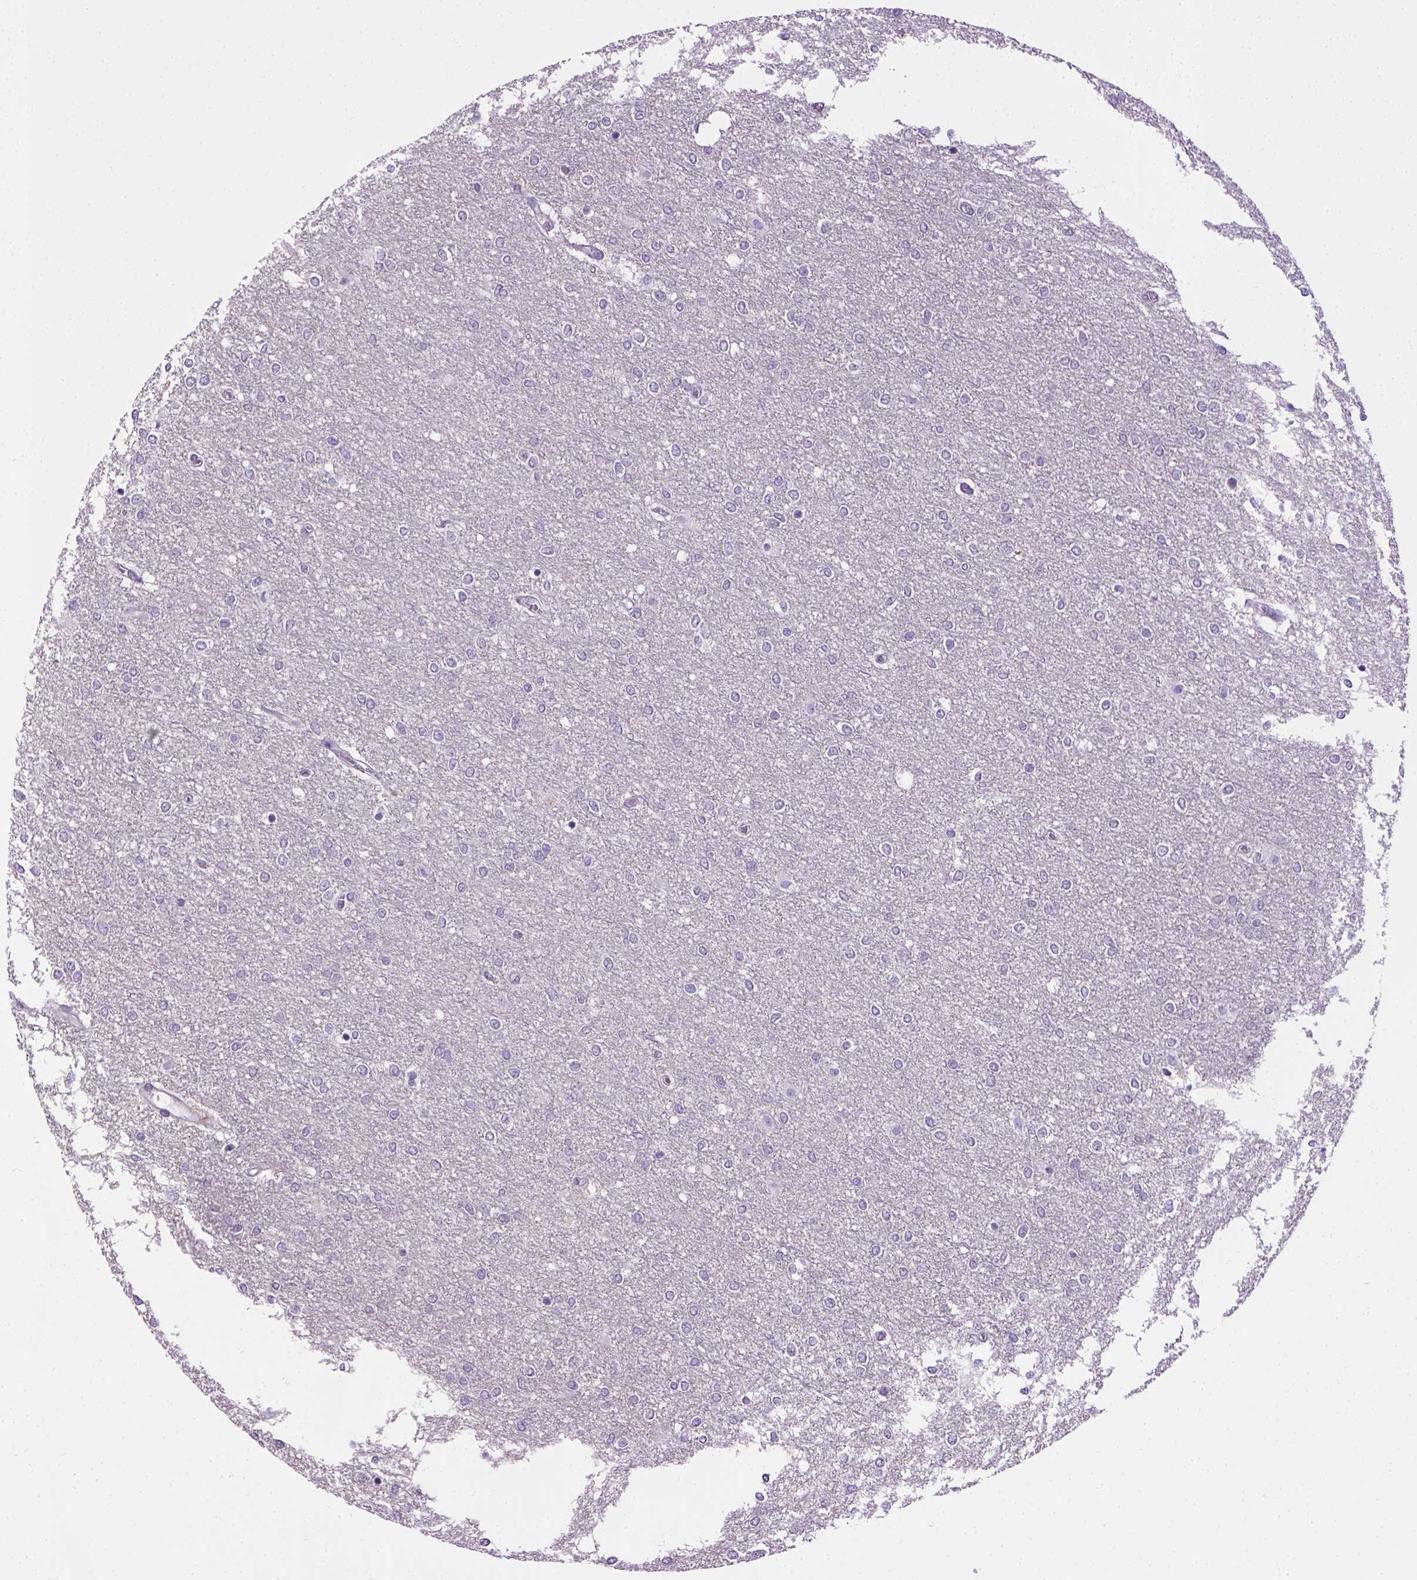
{"staining": {"intensity": "negative", "quantity": "none", "location": "none"}, "tissue": "glioma", "cell_type": "Tumor cells", "image_type": "cancer", "snomed": [{"axis": "morphology", "description": "Glioma, malignant, High grade"}, {"axis": "topography", "description": "Brain"}], "caption": "A photomicrograph of malignant high-grade glioma stained for a protein shows no brown staining in tumor cells. Brightfield microscopy of immunohistochemistry (IHC) stained with DAB (brown) and hematoxylin (blue), captured at high magnification.", "gene": "CDH1", "patient": {"sex": "female", "age": 61}}